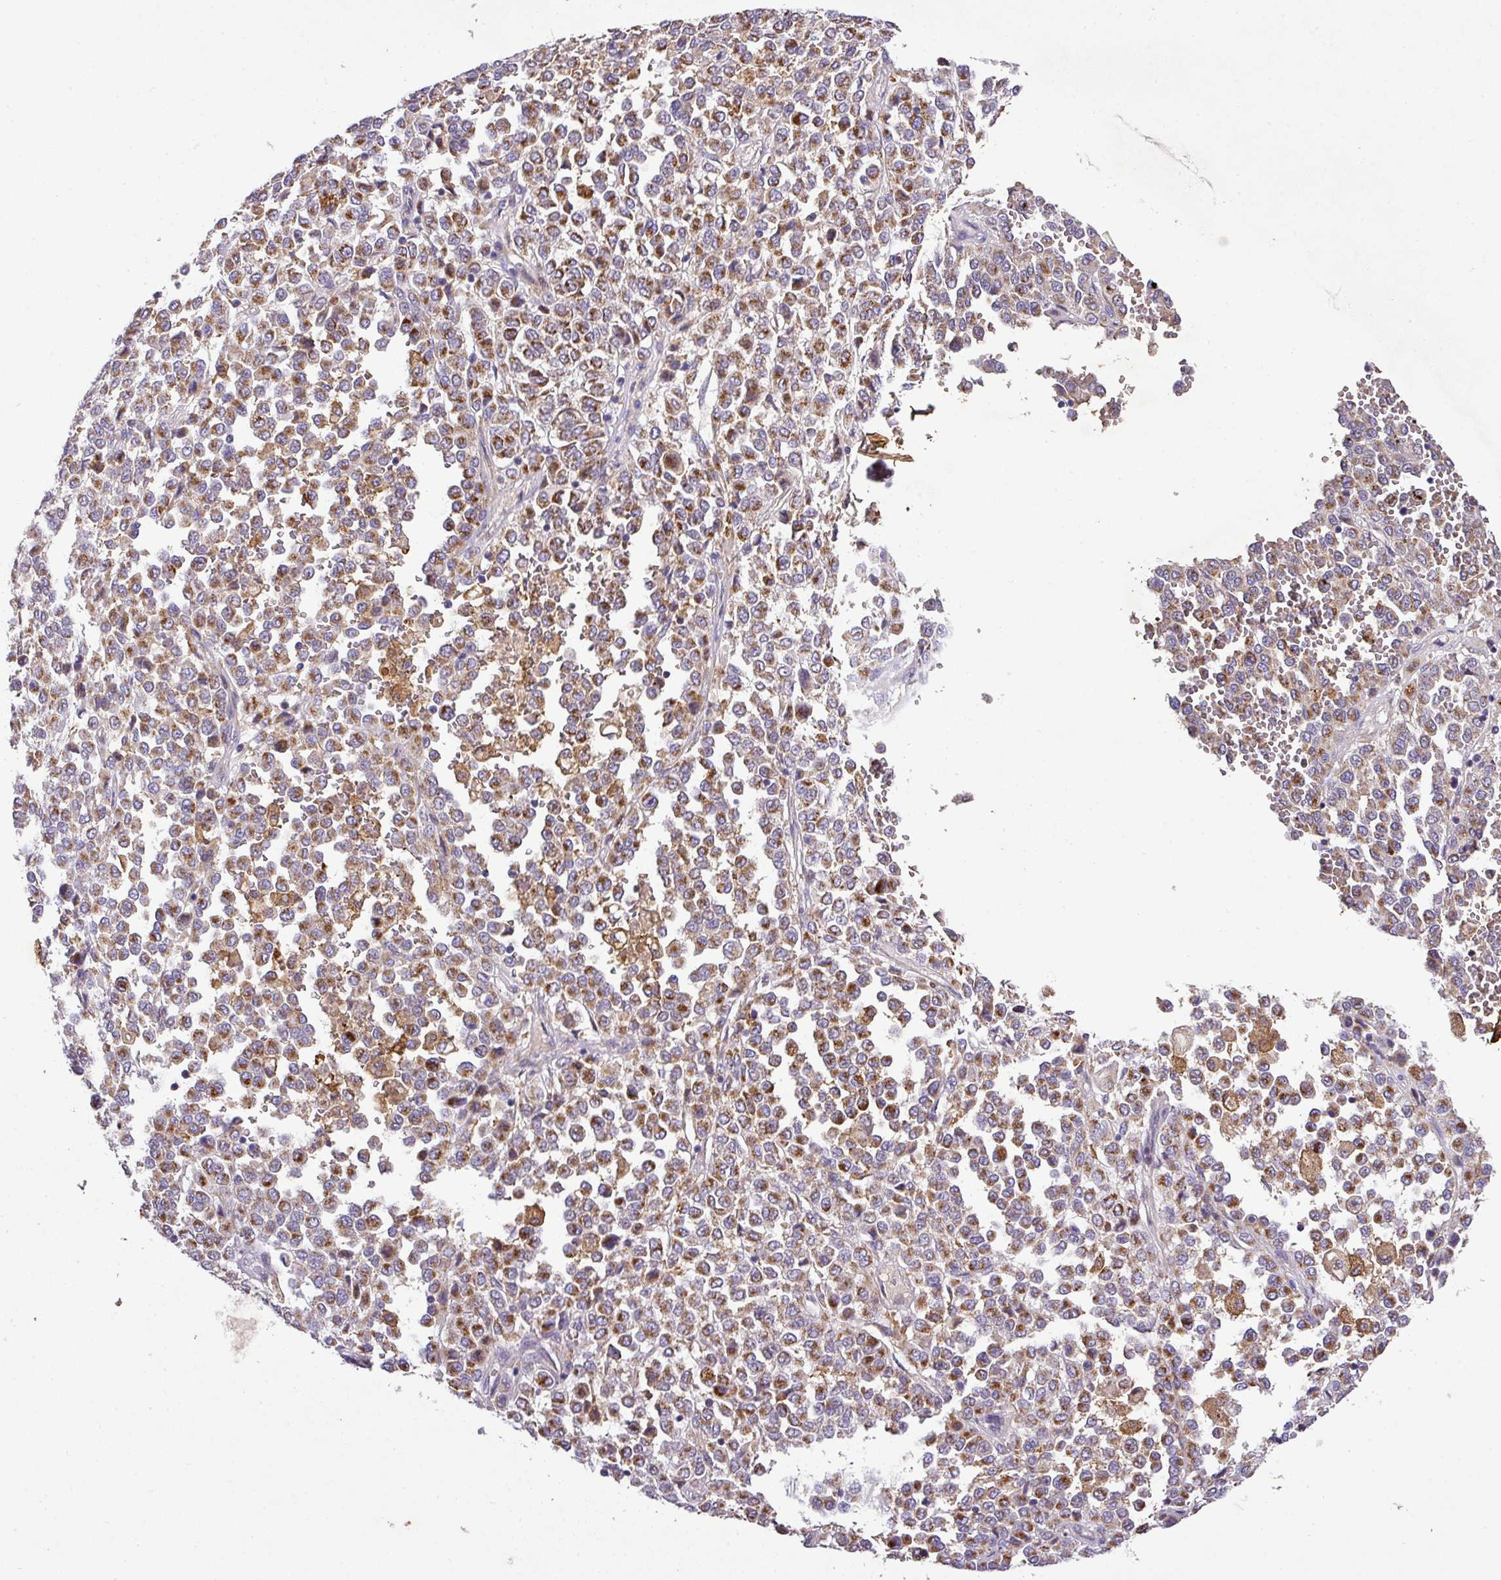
{"staining": {"intensity": "strong", "quantity": ">75%", "location": "cytoplasmic/membranous"}, "tissue": "melanoma", "cell_type": "Tumor cells", "image_type": "cancer", "snomed": [{"axis": "morphology", "description": "Malignant melanoma, Metastatic site"}, {"axis": "topography", "description": "Pancreas"}], "caption": "A high-resolution image shows IHC staining of melanoma, which demonstrates strong cytoplasmic/membranous positivity in about >75% of tumor cells.", "gene": "ZNF513", "patient": {"sex": "female", "age": 30}}